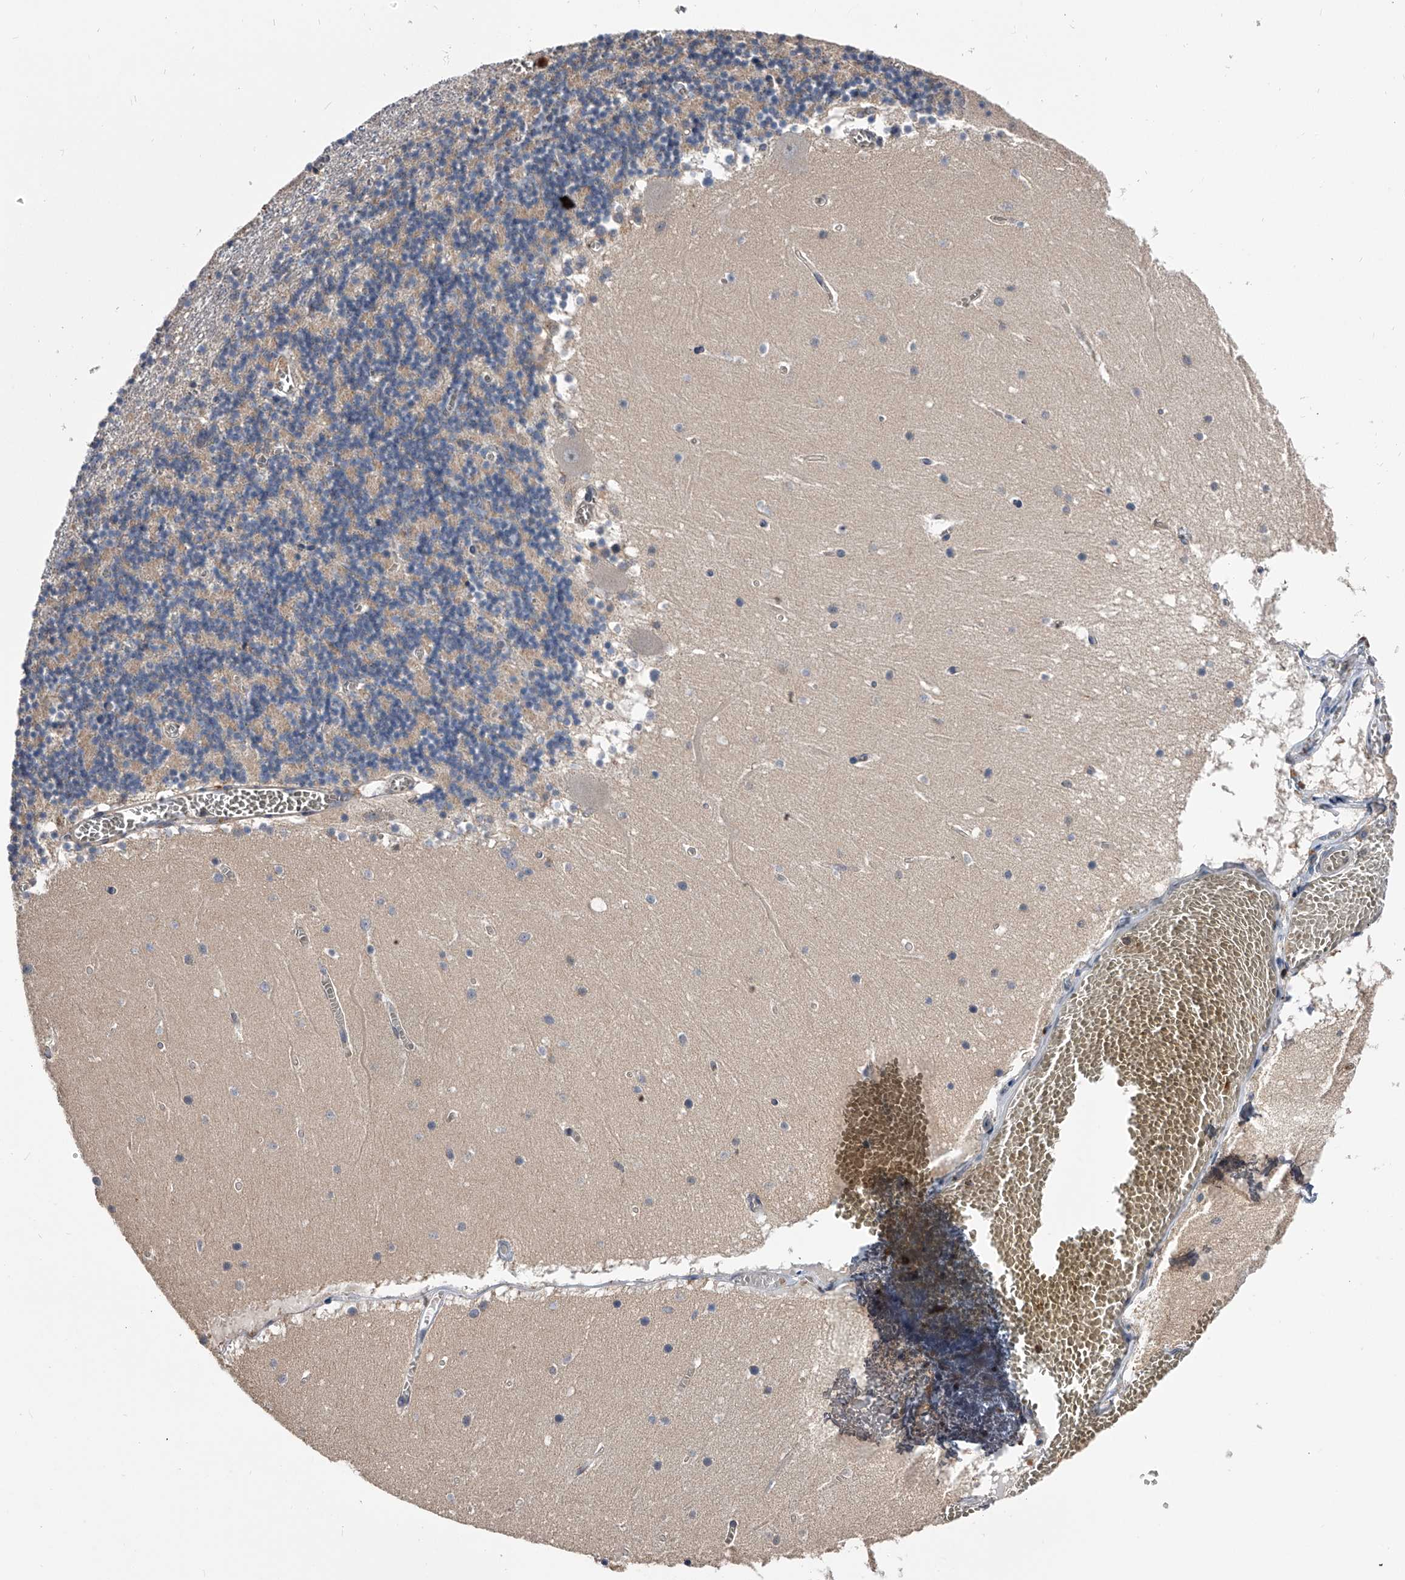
{"staining": {"intensity": "negative", "quantity": "none", "location": "none"}, "tissue": "cerebellum", "cell_type": "Cells in granular layer", "image_type": "normal", "snomed": [{"axis": "morphology", "description": "Normal tissue, NOS"}, {"axis": "topography", "description": "Cerebellum"}], "caption": "IHC histopathology image of benign cerebellum: cerebellum stained with DAB demonstrates no significant protein staining in cells in granular layer.", "gene": "PAN3", "patient": {"sex": "female", "age": 28}}